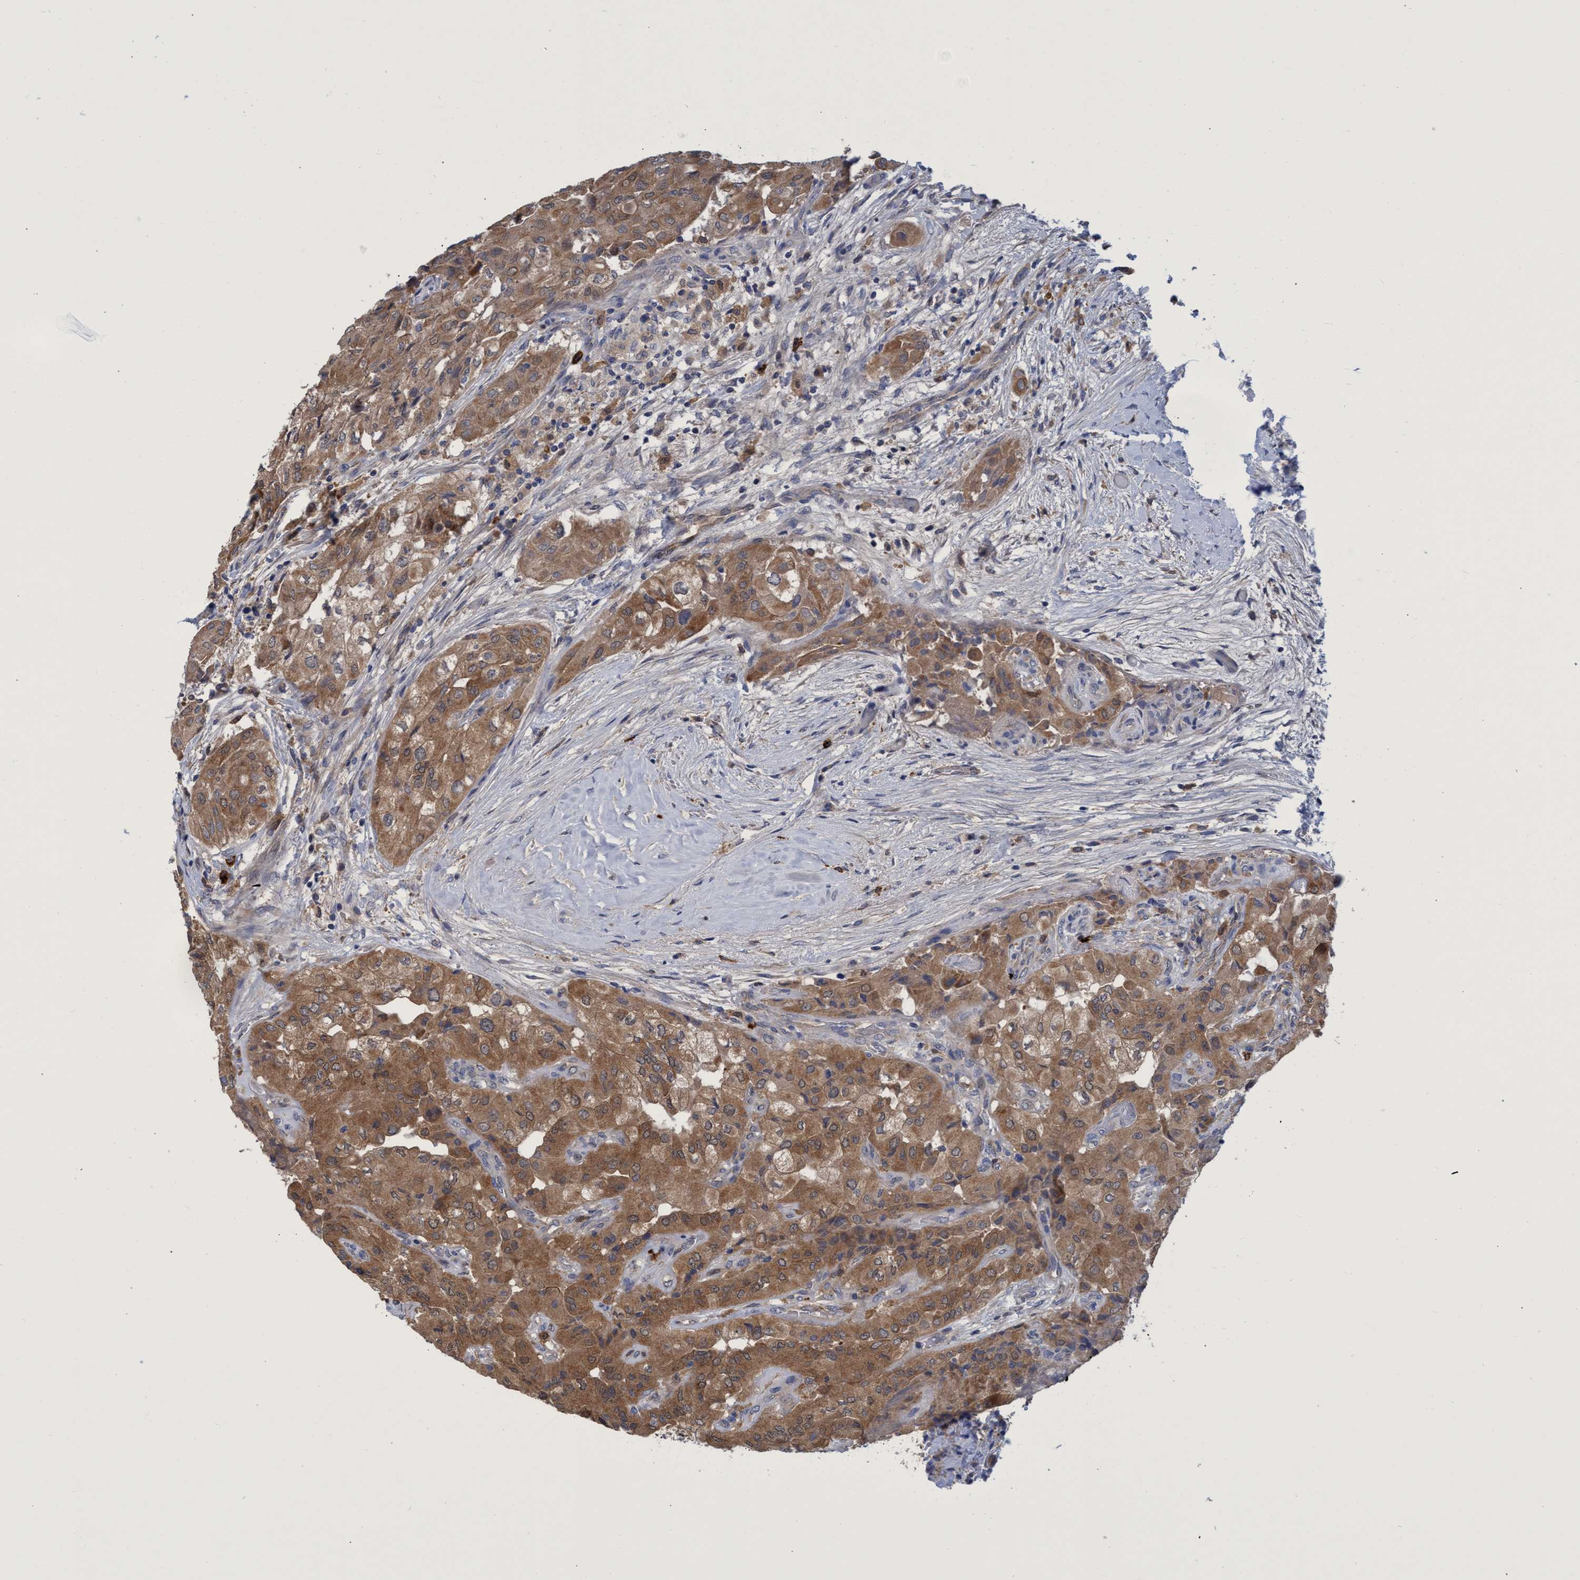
{"staining": {"intensity": "moderate", "quantity": ">75%", "location": "cytoplasmic/membranous"}, "tissue": "thyroid cancer", "cell_type": "Tumor cells", "image_type": "cancer", "snomed": [{"axis": "morphology", "description": "Papillary adenocarcinoma, NOS"}, {"axis": "topography", "description": "Thyroid gland"}], "caption": "A high-resolution micrograph shows immunohistochemistry staining of thyroid papillary adenocarcinoma, which exhibits moderate cytoplasmic/membranous staining in about >75% of tumor cells.", "gene": "PNPO", "patient": {"sex": "female", "age": 59}}